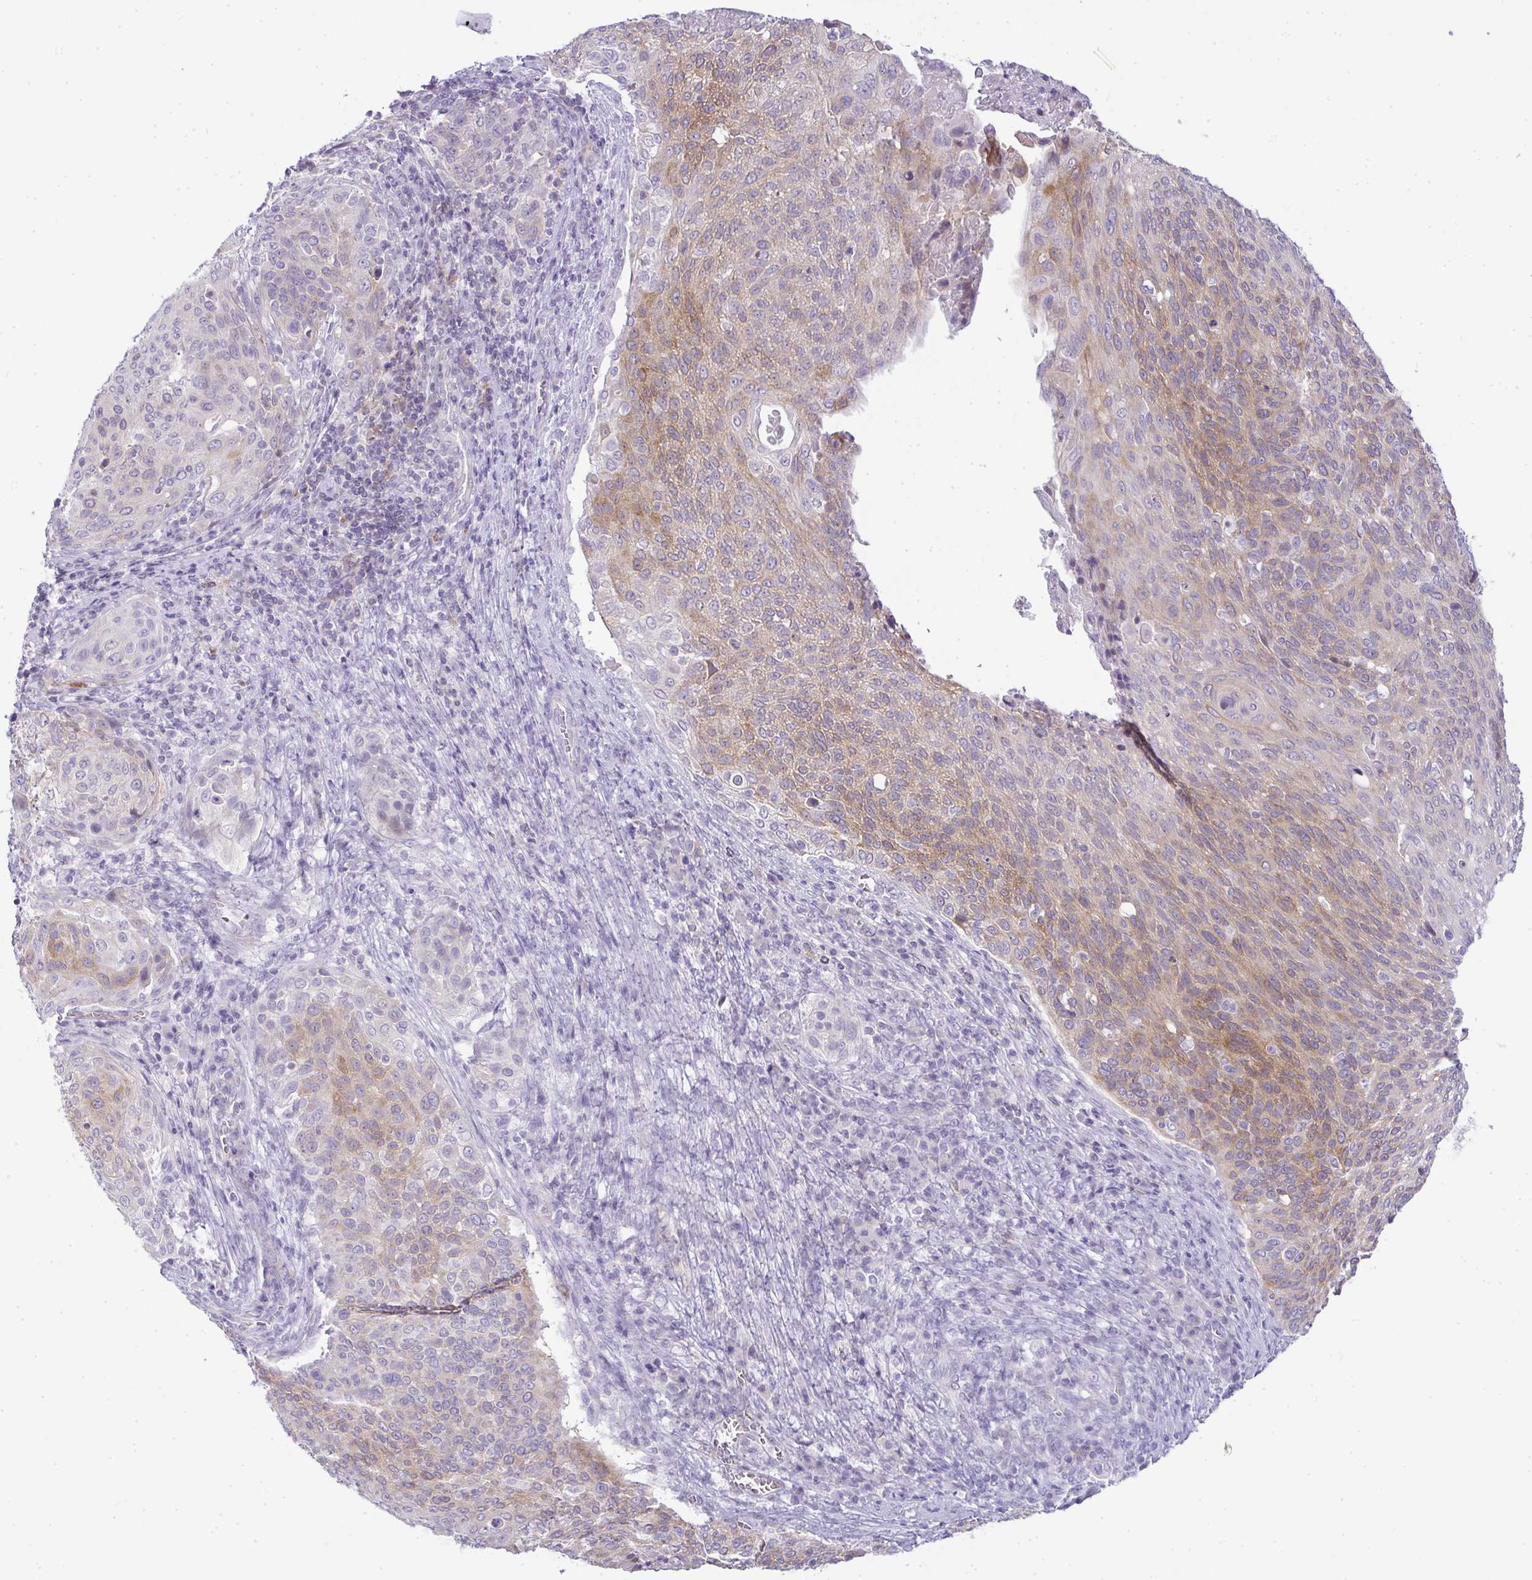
{"staining": {"intensity": "moderate", "quantity": "<25%", "location": "cytoplasmic/membranous"}, "tissue": "cervical cancer", "cell_type": "Tumor cells", "image_type": "cancer", "snomed": [{"axis": "morphology", "description": "Squamous cell carcinoma, NOS"}, {"axis": "topography", "description": "Cervix"}], "caption": "This is an image of immunohistochemistry (IHC) staining of cervical cancer (squamous cell carcinoma), which shows moderate expression in the cytoplasmic/membranous of tumor cells.", "gene": "LIPE", "patient": {"sex": "female", "age": 31}}